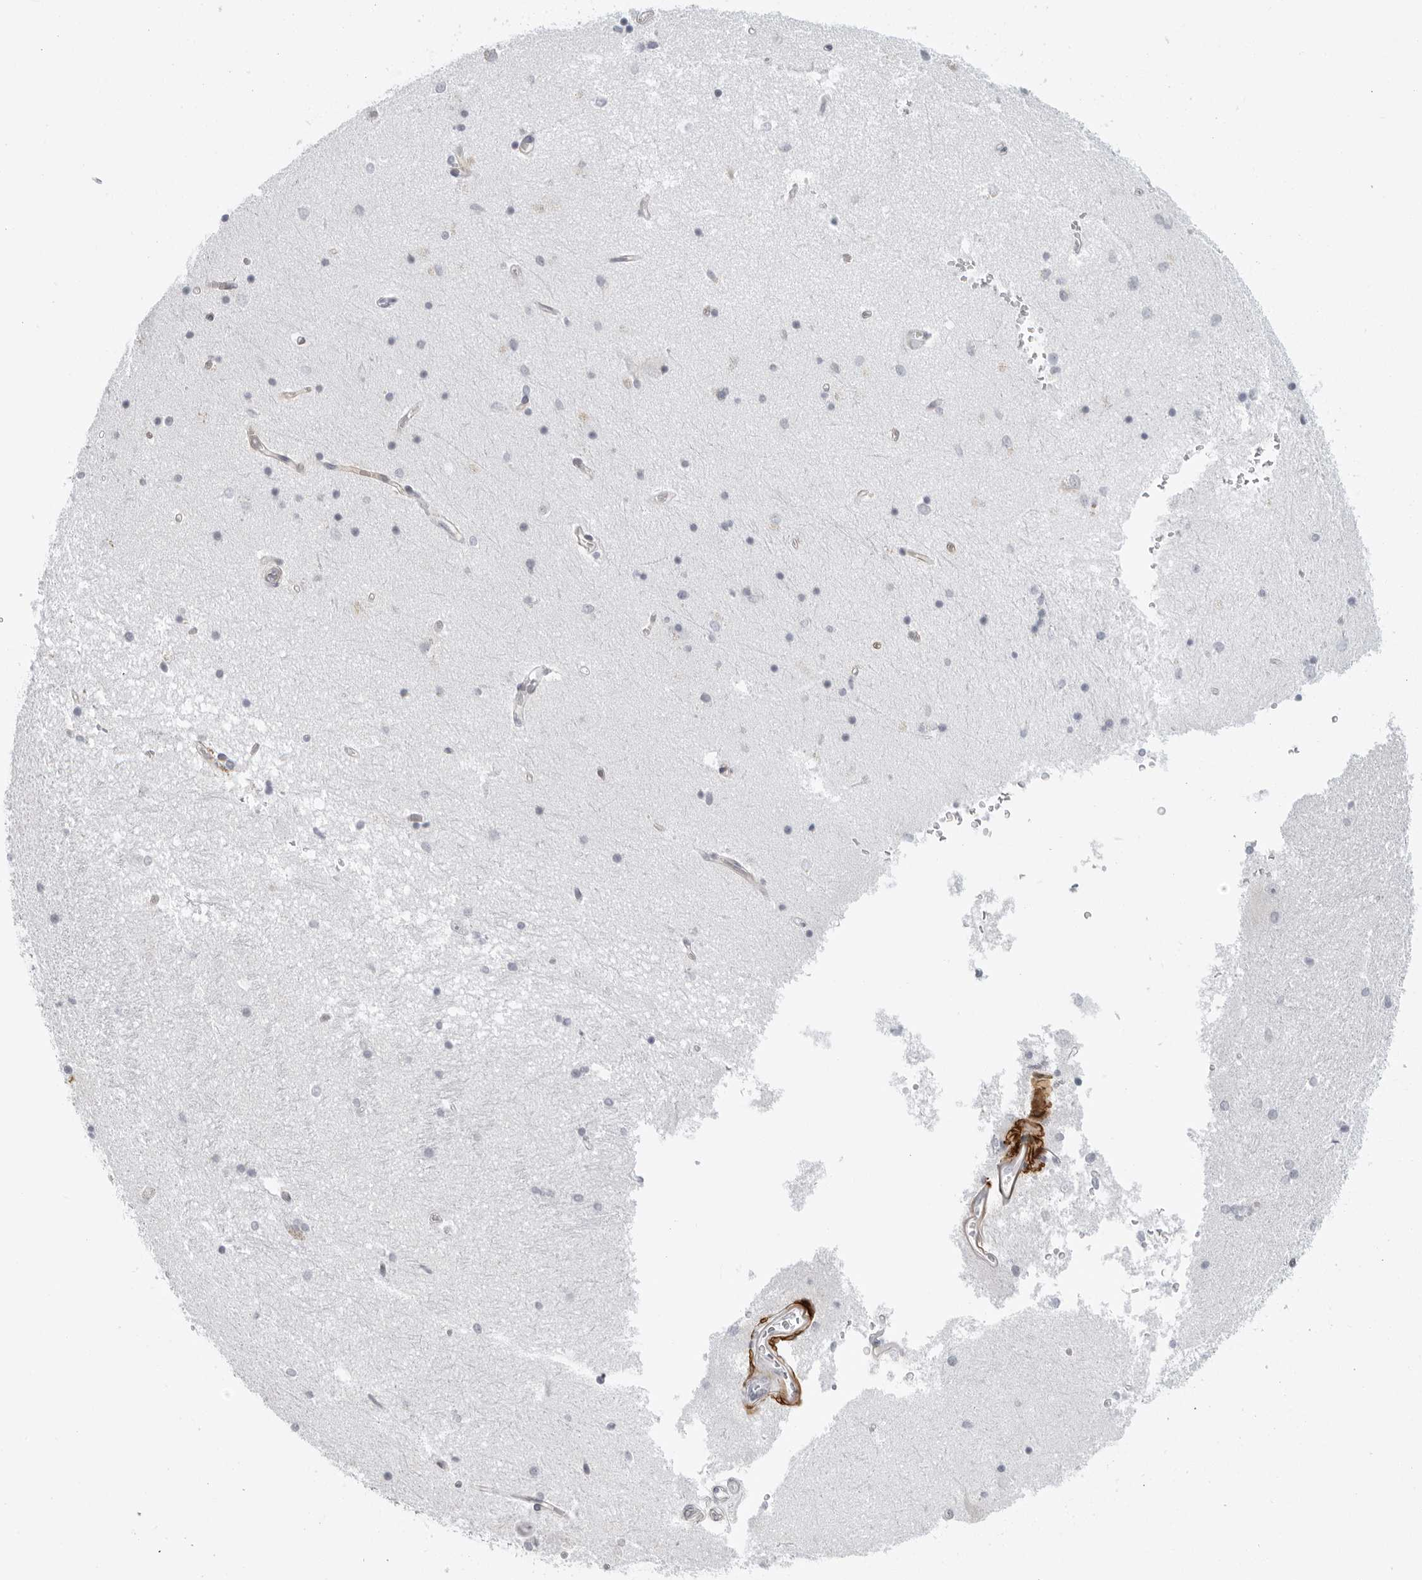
{"staining": {"intensity": "negative", "quantity": "none", "location": "none"}, "tissue": "hippocampus", "cell_type": "Glial cells", "image_type": "normal", "snomed": [{"axis": "morphology", "description": "Normal tissue, NOS"}, {"axis": "topography", "description": "Hippocampus"}], "caption": "High power microscopy photomicrograph of an immunohistochemistry micrograph of unremarkable hippocampus, revealing no significant positivity in glial cells.", "gene": "SUGCT", "patient": {"sex": "male", "age": 45}}